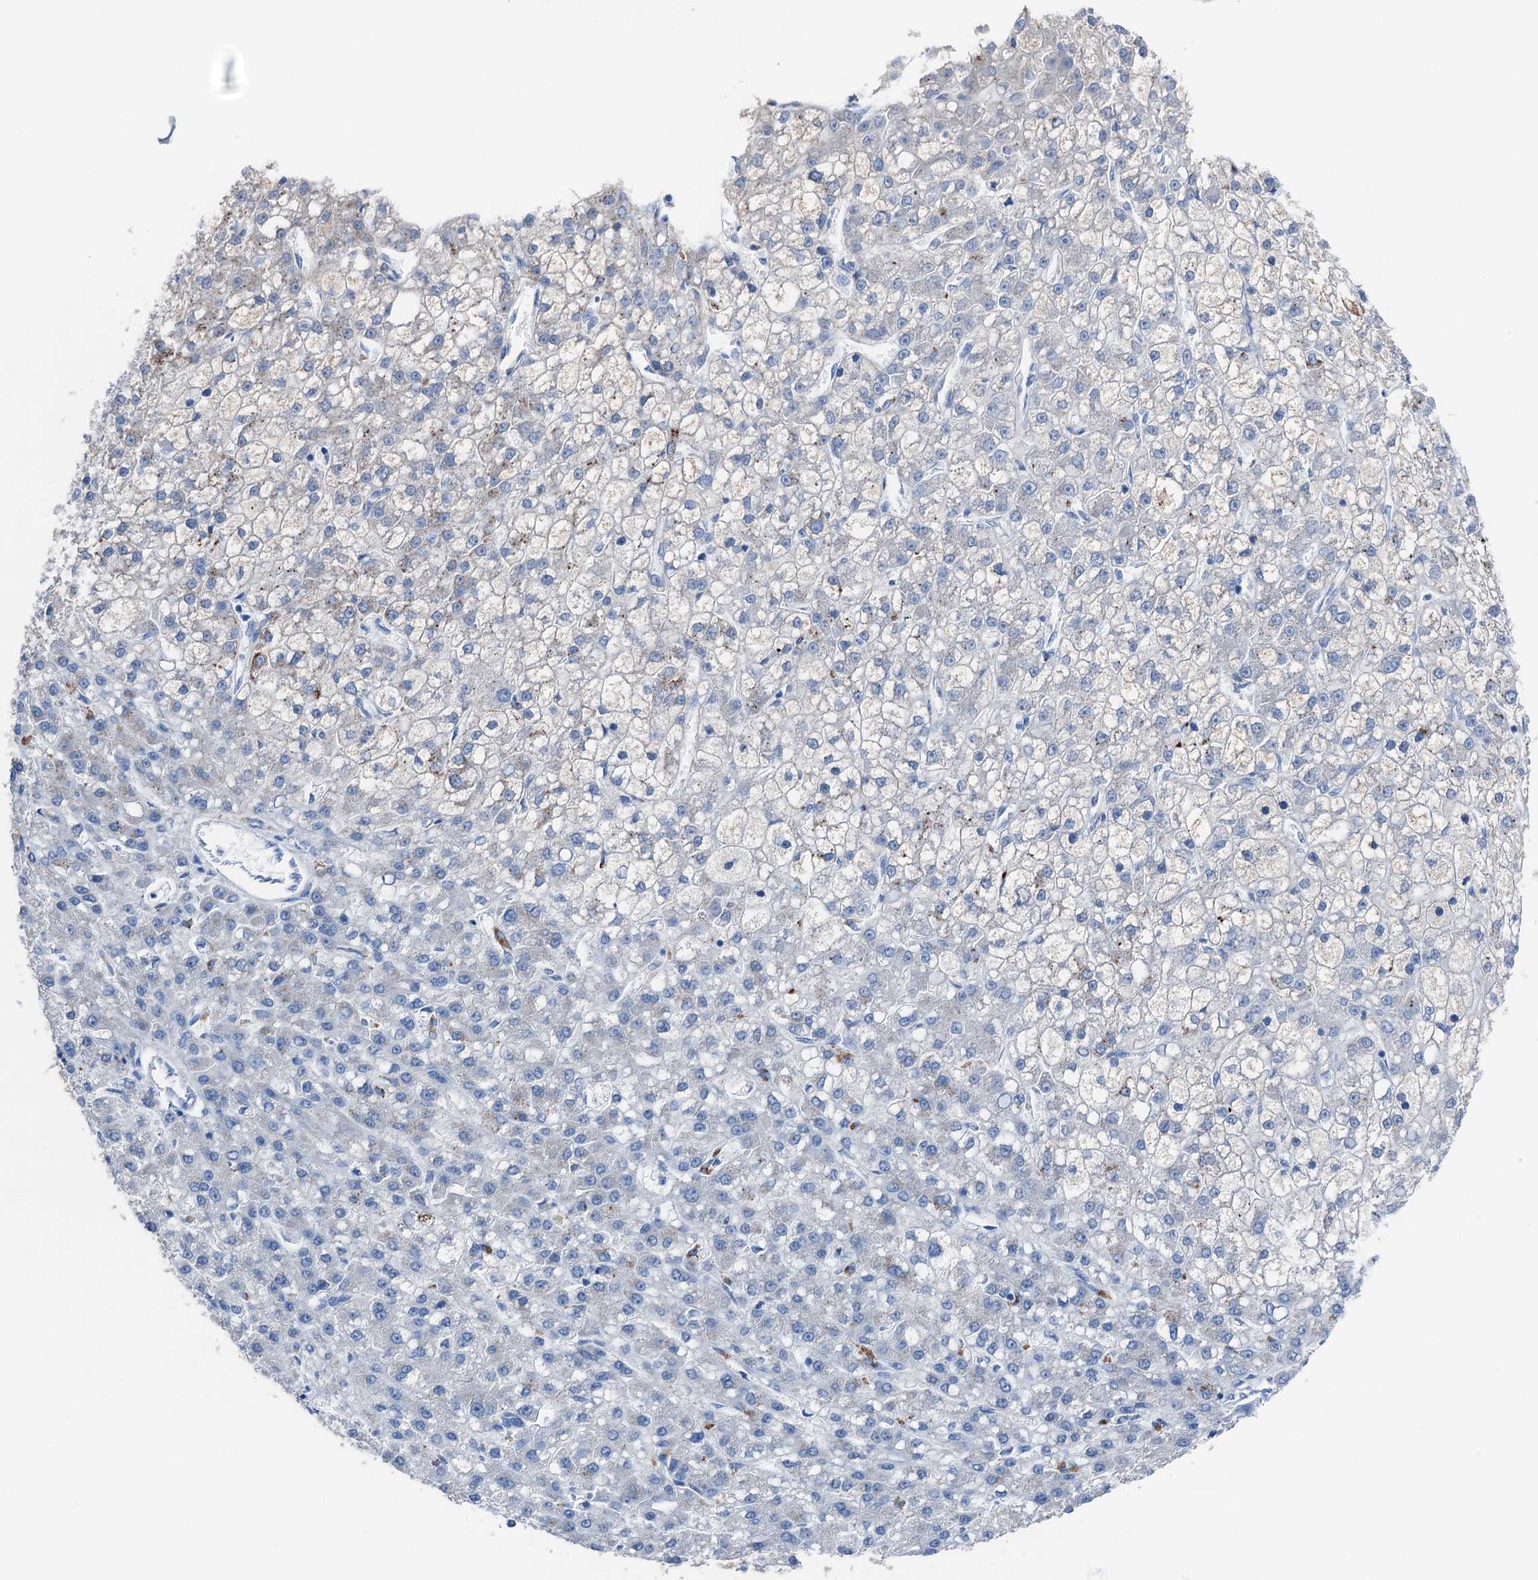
{"staining": {"intensity": "negative", "quantity": "none", "location": "none"}, "tissue": "liver cancer", "cell_type": "Tumor cells", "image_type": "cancer", "snomed": [{"axis": "morphology", "description": "Carcinoma, Hepatocellular, NOS"}, {"axis": "topography", "description": "Liver"}], "caption": "Tumor cells are negative for protein expression in human liver cancer. (DAB (3,3'-diaminobenzidine) immunohistochemistry visualized using brightfield microscopy, high magnification).", "gene": "C1QTNF4", "patient": {"sex": "male", "age": 67}}